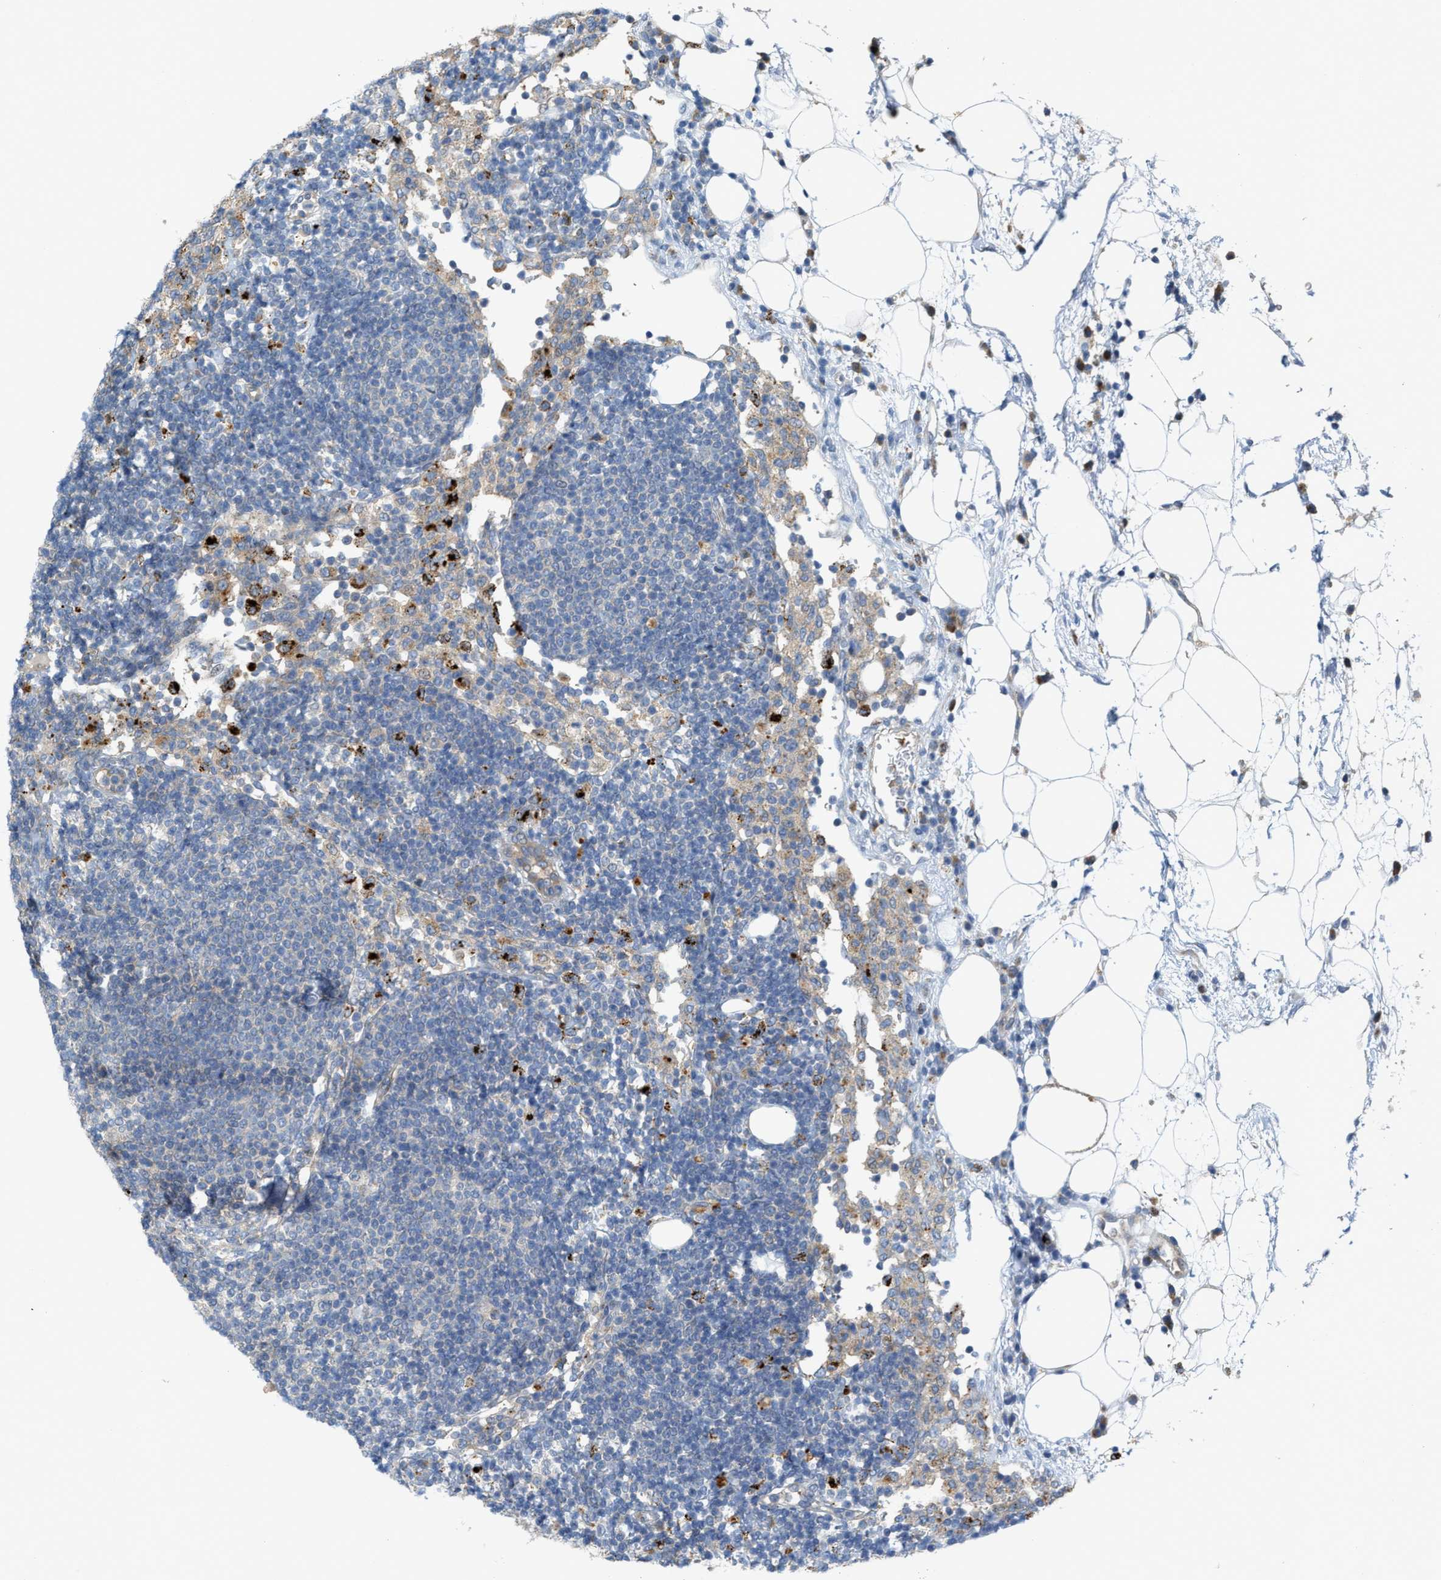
{"staining": {"intensity": "negative", "quantity": "none", "location": "none"}, "tissue": "lymph node", "cell_type": "Germinal center cells", "image_type": "normal", "snomed": [{"axis": "morphology", "description": "Normal tissue, NOS"}, {"axis": "morphology", "description": "Carcinoid, malignant, NOS"}, {"axis": "topography", "description": "Lymph node"}], "caption": "A high-resolution photomicrograph shows immunohistochemistry (IHC) staining of unremarkable lymph node, which exhibits no significant expression in germinal center cells.", "gene": "KLHDC10", "patient": {"sex": "male", "age": 47}}